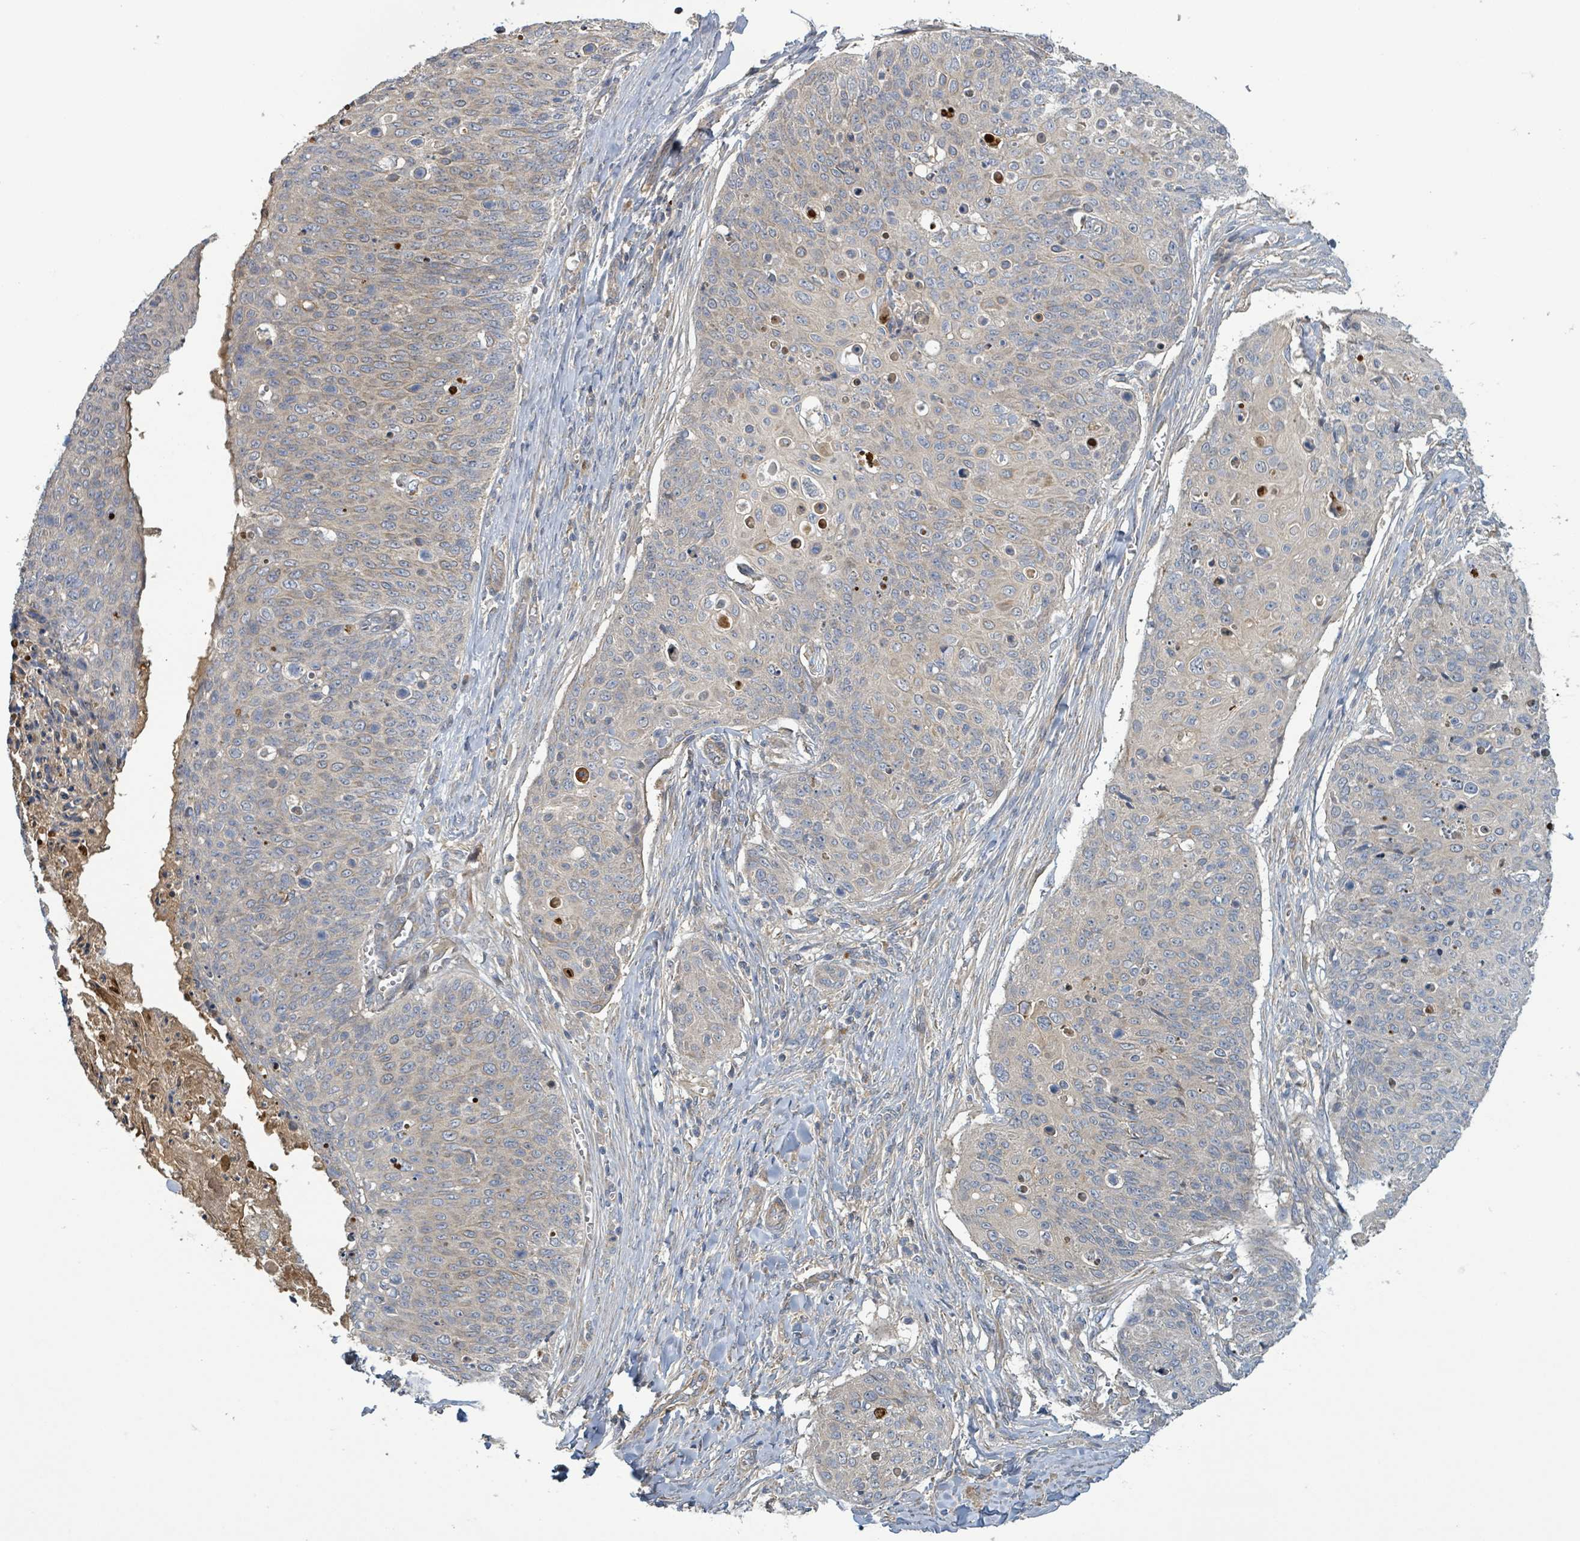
{"staining": {"intensity": "negative", "quantity": "none", "location": "none"}, "tissue": "skin cancer", "cell_type": "Tumor cells", "image_type": "cancer", "snomed": [{"axis": "morphology", "description": "Squamous cell carcinoma, NOS"}, {"axis": "topography", "description": "Skin"}, {"axis": "topography", "description": "Vulva"}], "caption": "IHC of skin squamous cell carcinoma displays no positivity in tumor cells.", "gene": "STARD4", "patient": {"sex": "female", "age": 85}}